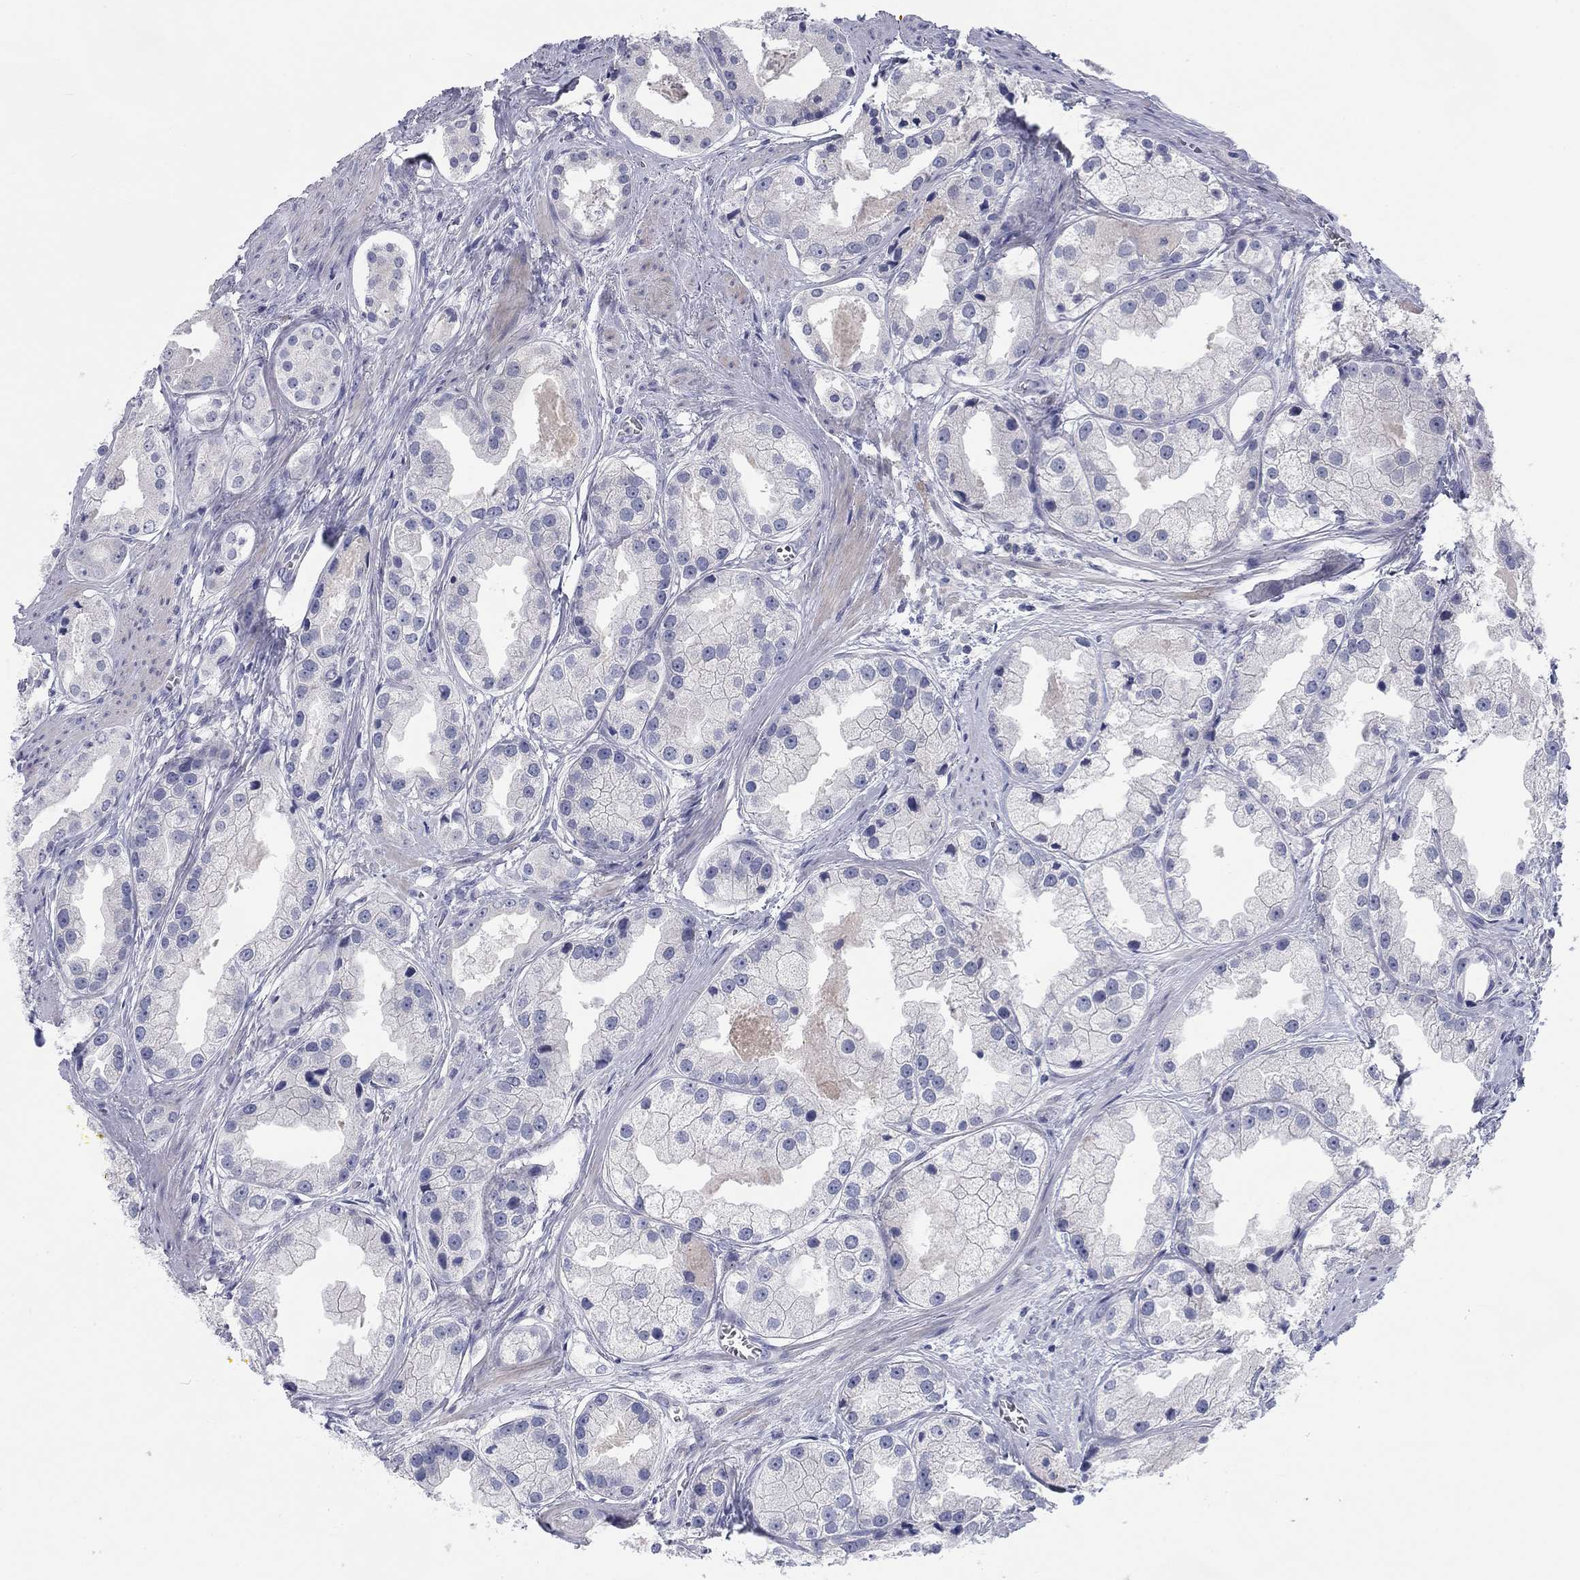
{"staining": {"intensity": "negative", "quantity": "none", "location": "none"}, "tissue": "prostate cancer", "cell_type": "Tumor cells", "image_type": "cancer", "snomed": [{"axis": "morphology", "description": "Adenocarcinoma, NOS"}, {"axis": "topography", "description": "Prostate"}], "caption": "The IHC image has no significant expression in tumor cells of adenocarcinoma (prostate) tissue. The staining is performed using DAB (3,3'-diaminobenzidine) brown chromogen with nuclei counter-stained in using hematoxylin.", "gene": "CALB1", "patient": {"sex": "male", "age": 61}}